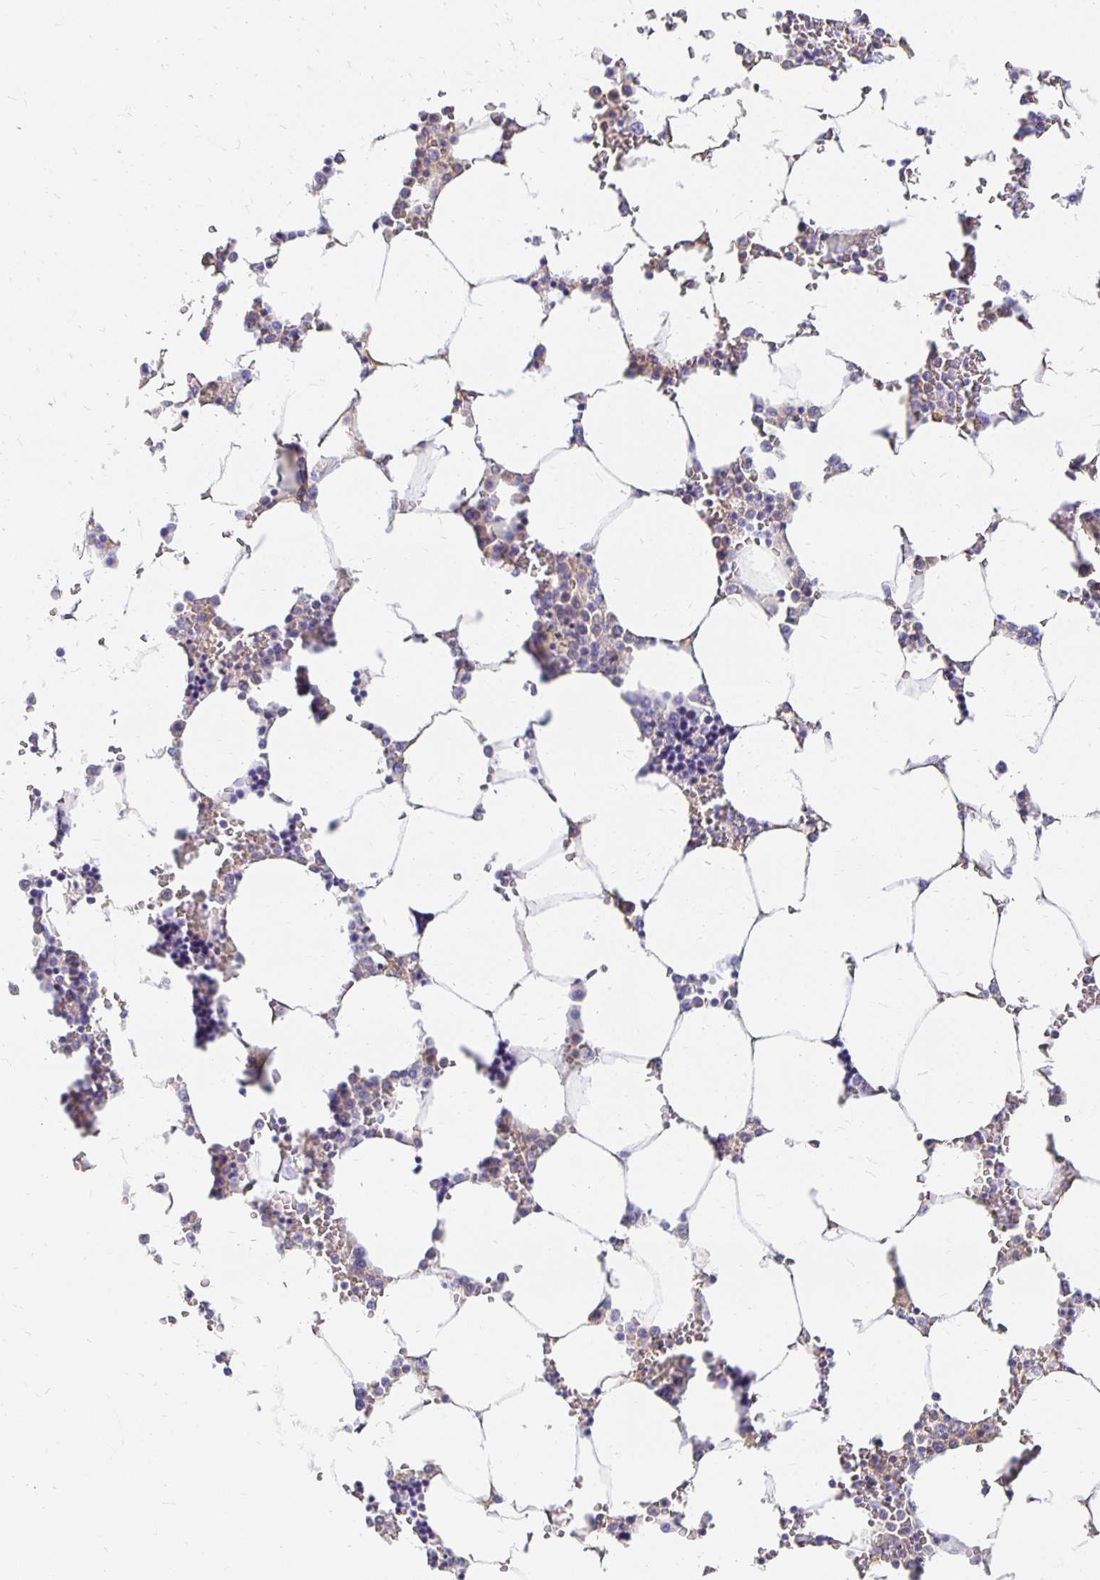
{"staining": {"intensity": "negative", "quantity": "none", "location": "none"}, "tissue": "bone marrow", "cell_type": "Hematopoietic cells", "image_type": "normal", "snomed": [{"axis": "morphology", "description": "Normal tissue, NOS"}, {"axis": "topography", "description": "Bone marrow"}], "caption": "Hematopoietic cells show no significant protein positivity in normal bone marrow. The staining was performed using DAB to visualize the protein expression in brown, while the nuclei were stained in blue with hematoxylin (Magnification: 20x).", "gene": "APOB", "patient": {"sex": "male", "age": 64}}